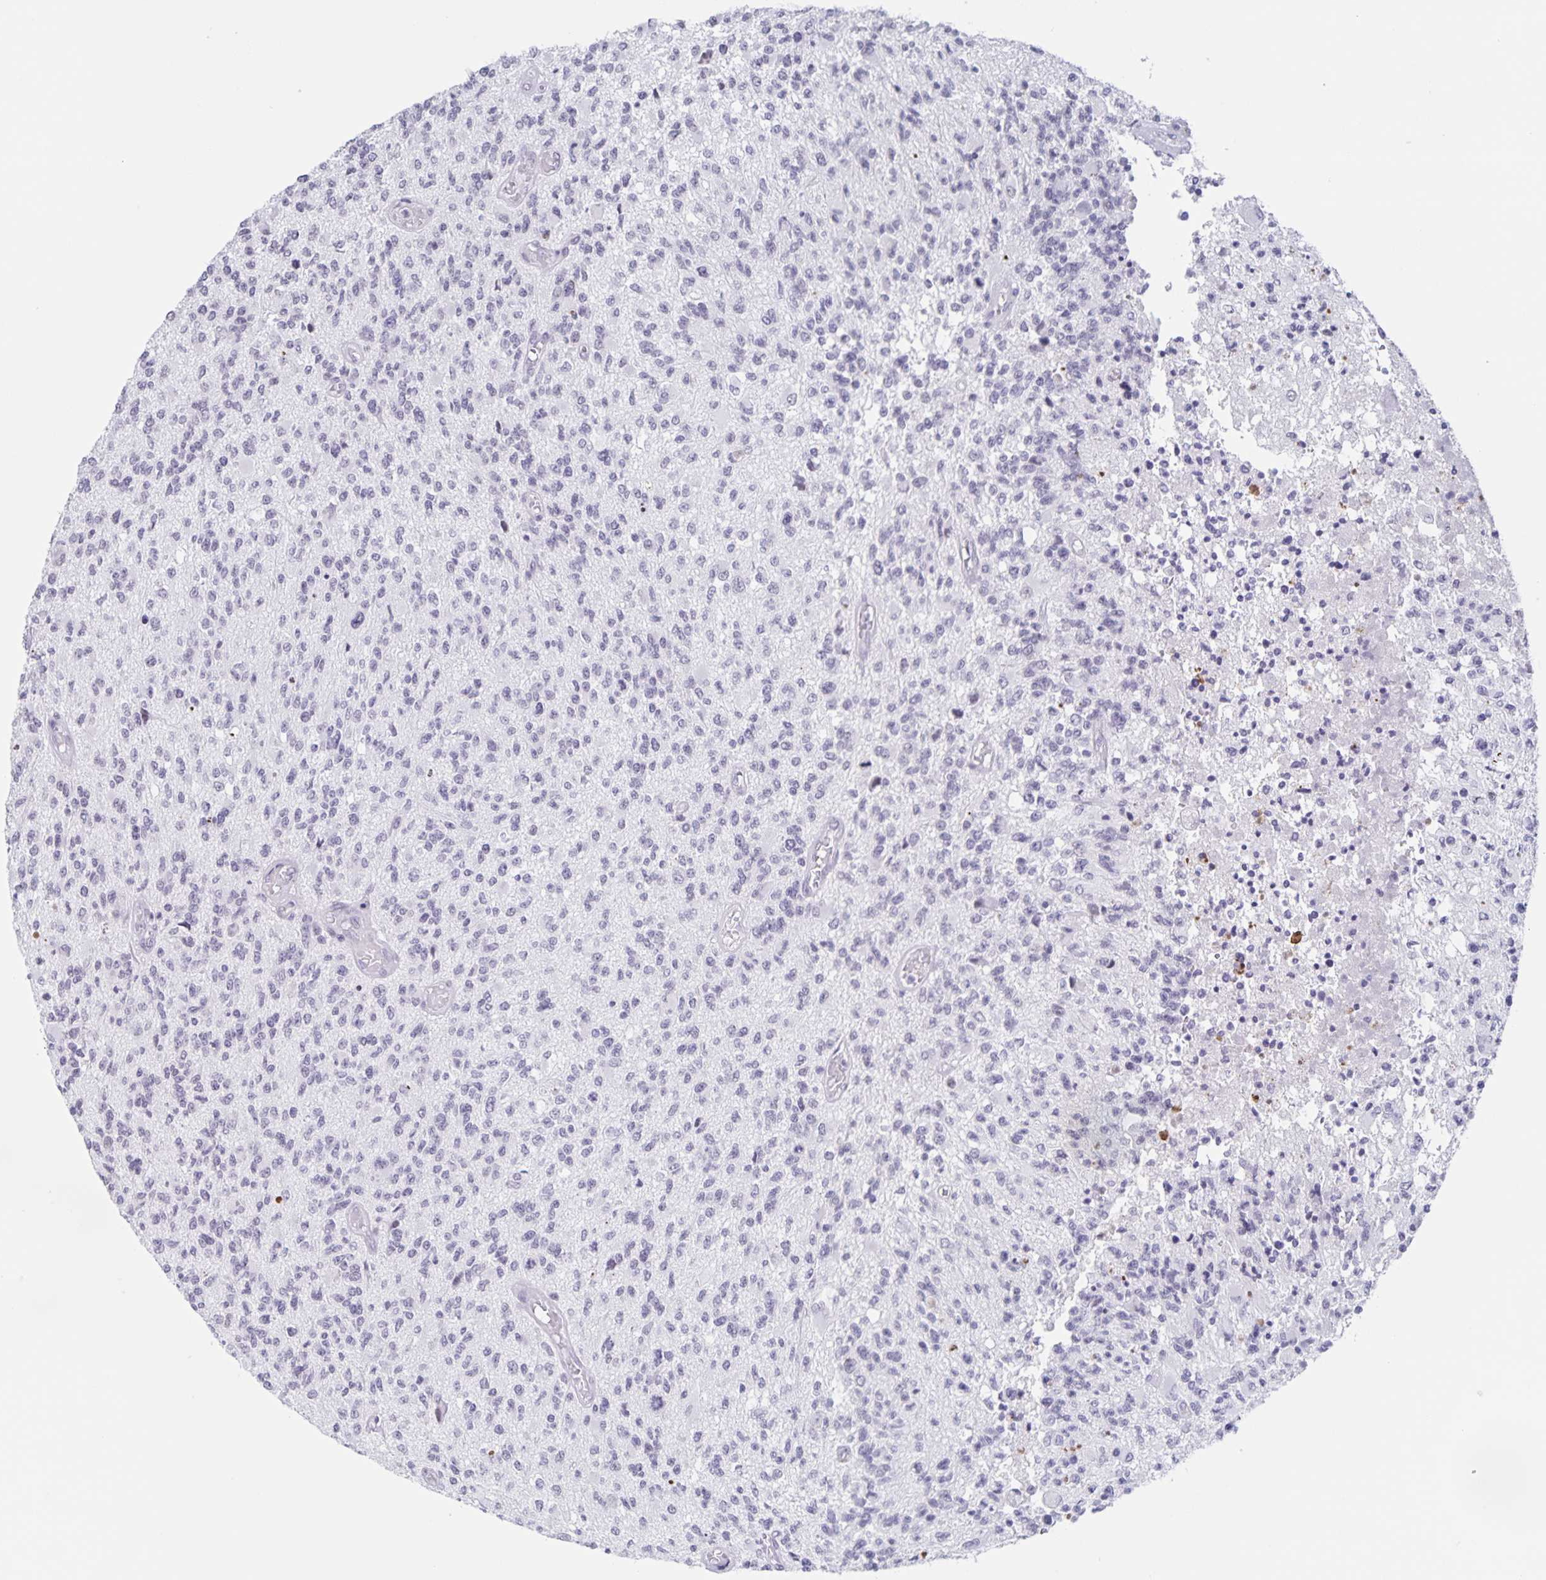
{"staining": {"intensity": "negative", "quantity": "none", "location": "none"}, "tissue": "glioma", "cell_type": "Tumor cells", "image_type": "cancer", "snomed": [{"axis": "morphology", "description": "Glioma, malignant, High grade"}, {"axis": "topography", "description": "Brain"}], "caption": "Tumor cells show no significant expression in glioma.", "gene": "LCE6A", "patient": {"sex": "female", "age": 63}}